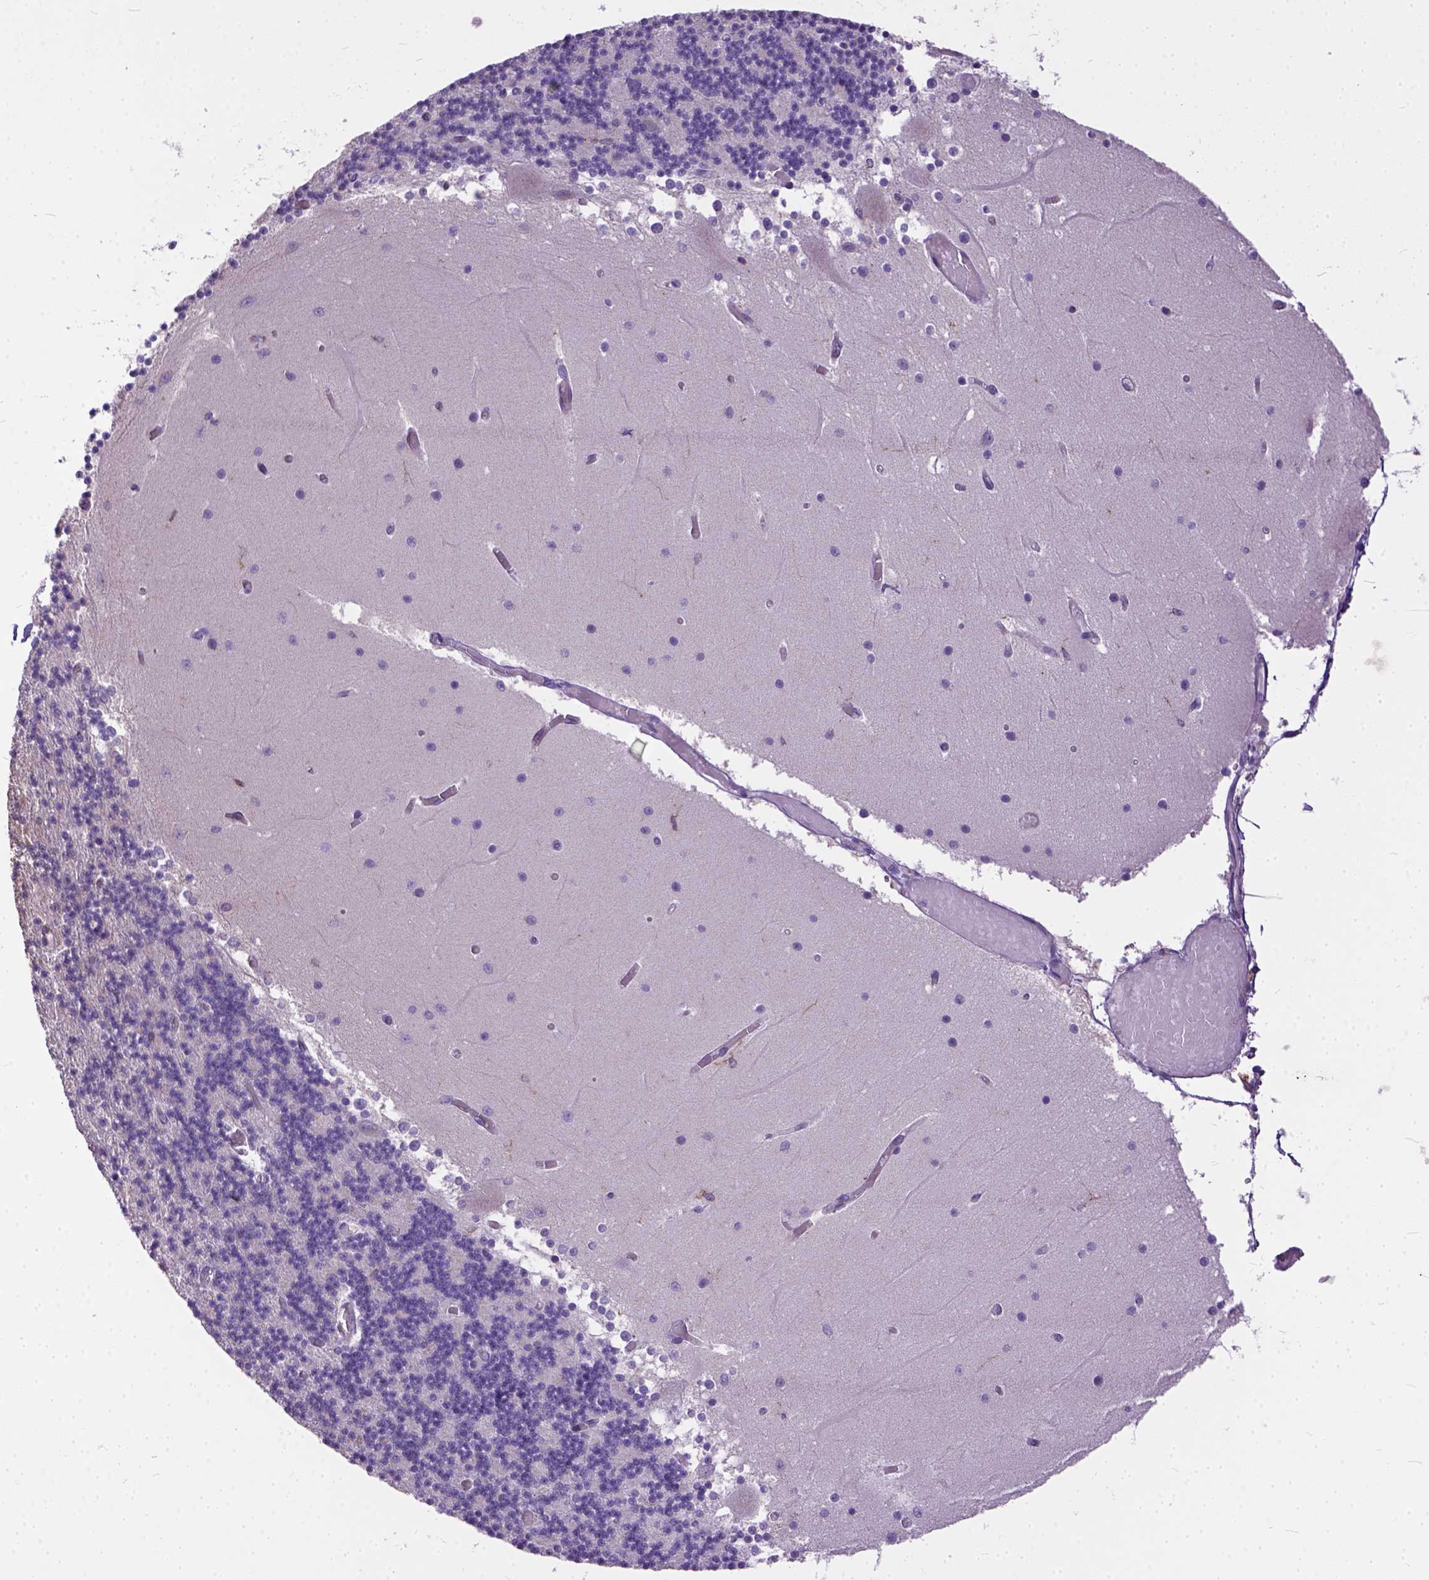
{"staining": {"intensity": "negative", "quantity": "none", "location": "none"}, "tissue": "cerebellum", "cell_type": "Cells in granular layer", "image_type": "normal", "snomed": [{"axis": "morphology", "description": "Normal tissue, NOS"}, {"axis": "topography", "description": "Cerebellum"}], "caption": "A high-resolution photomicrograph shows immunohistochemistry staining of benign cerebellum, which shows no significant positivity in cells in granular layer.", "gene": "BANF2", "patient": {"sex": "female", "age": 28}}